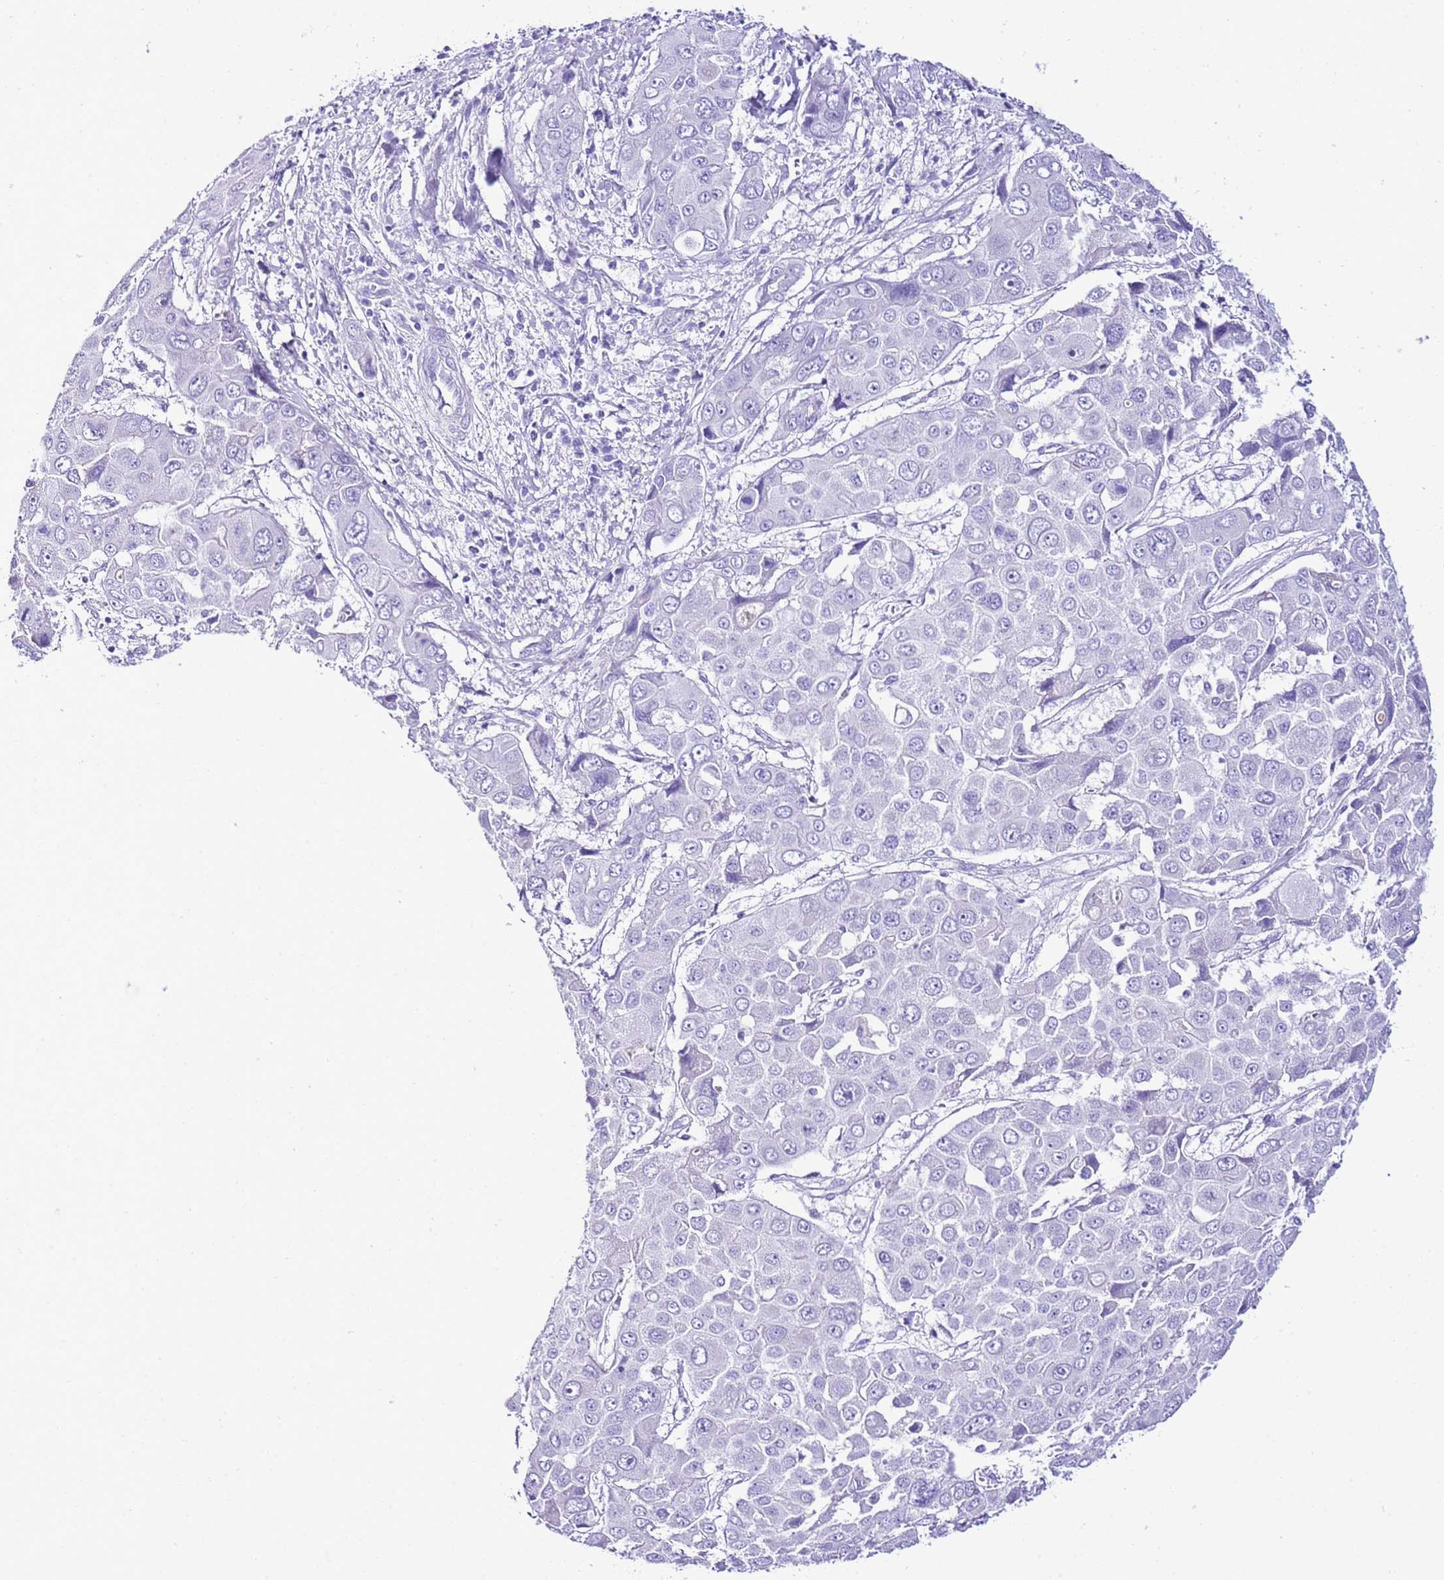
{"staining": {"intensity": "negative", "quantity": "none", "location": "none"}, "tissue": "liver cancer", "cell_type": "Tumor cells", "image_type": "cancer", "snomed": [{"axis": "morphology", "description": "Cholangiocarcinoma"}, {"axis": "topography", "description": "Liver"}], "caption": "Tumor cells show no significant staining in liver cholangiocarcinoma.", "gene": "KCNC1", "patient": {"sex": "male", "age": 67}}